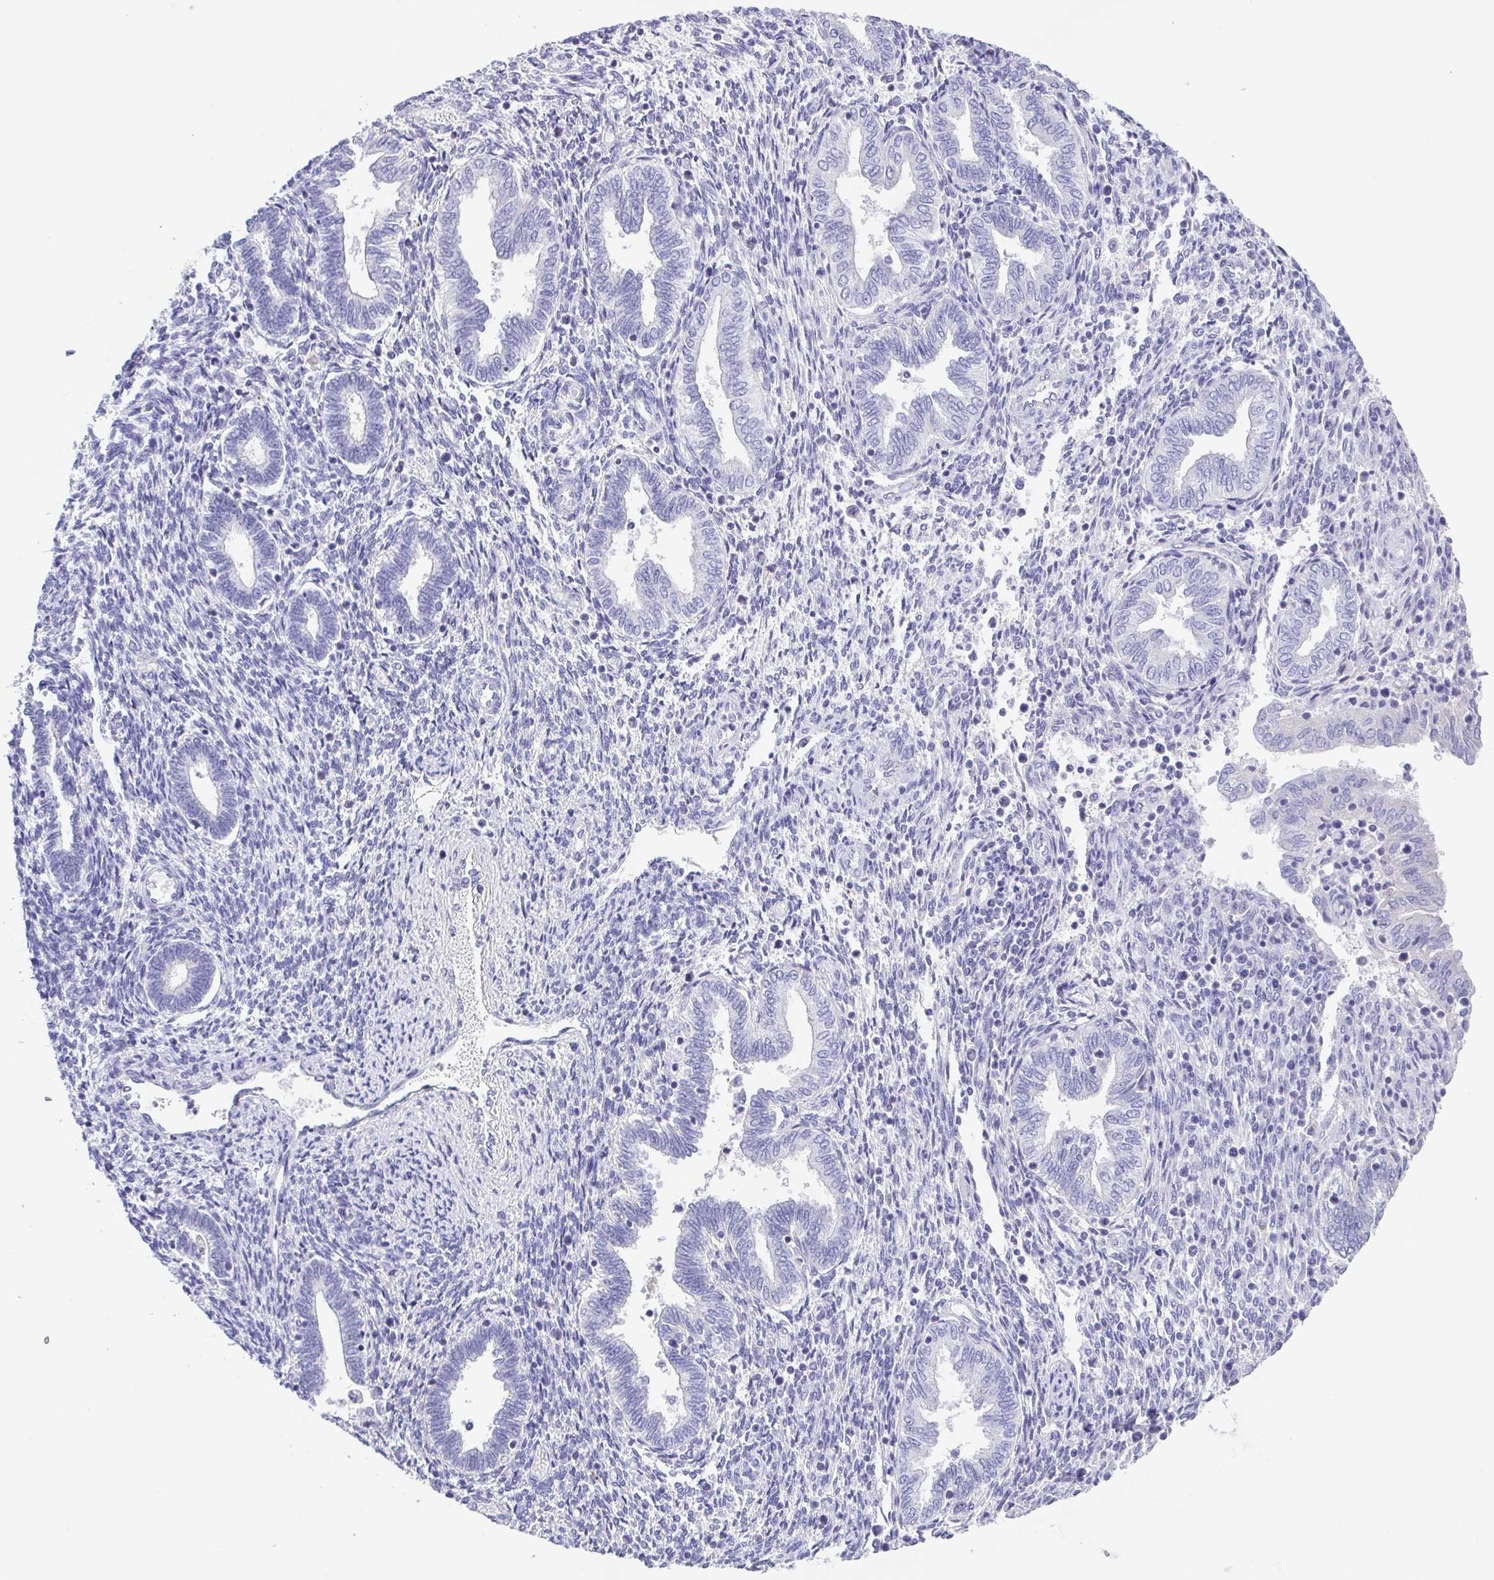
{"staining": {"intensity": "negative", "quantity": "none", "location": "none"}, "tissue": "endometrium", "cell_type": "Cells in endometrial stroma", "image_type": "normal", "snomed": [{"axis": "morphology", "description": "Normal tissue, NOS"}, {"axis": "topography", "description": "Endometrium"}], "caption": "The image demonstrates no staining of cells in endometrial stroma in unremarkable endometrium.", "gene": "CD72", "patient": {"sex": "female", "age": 42}}